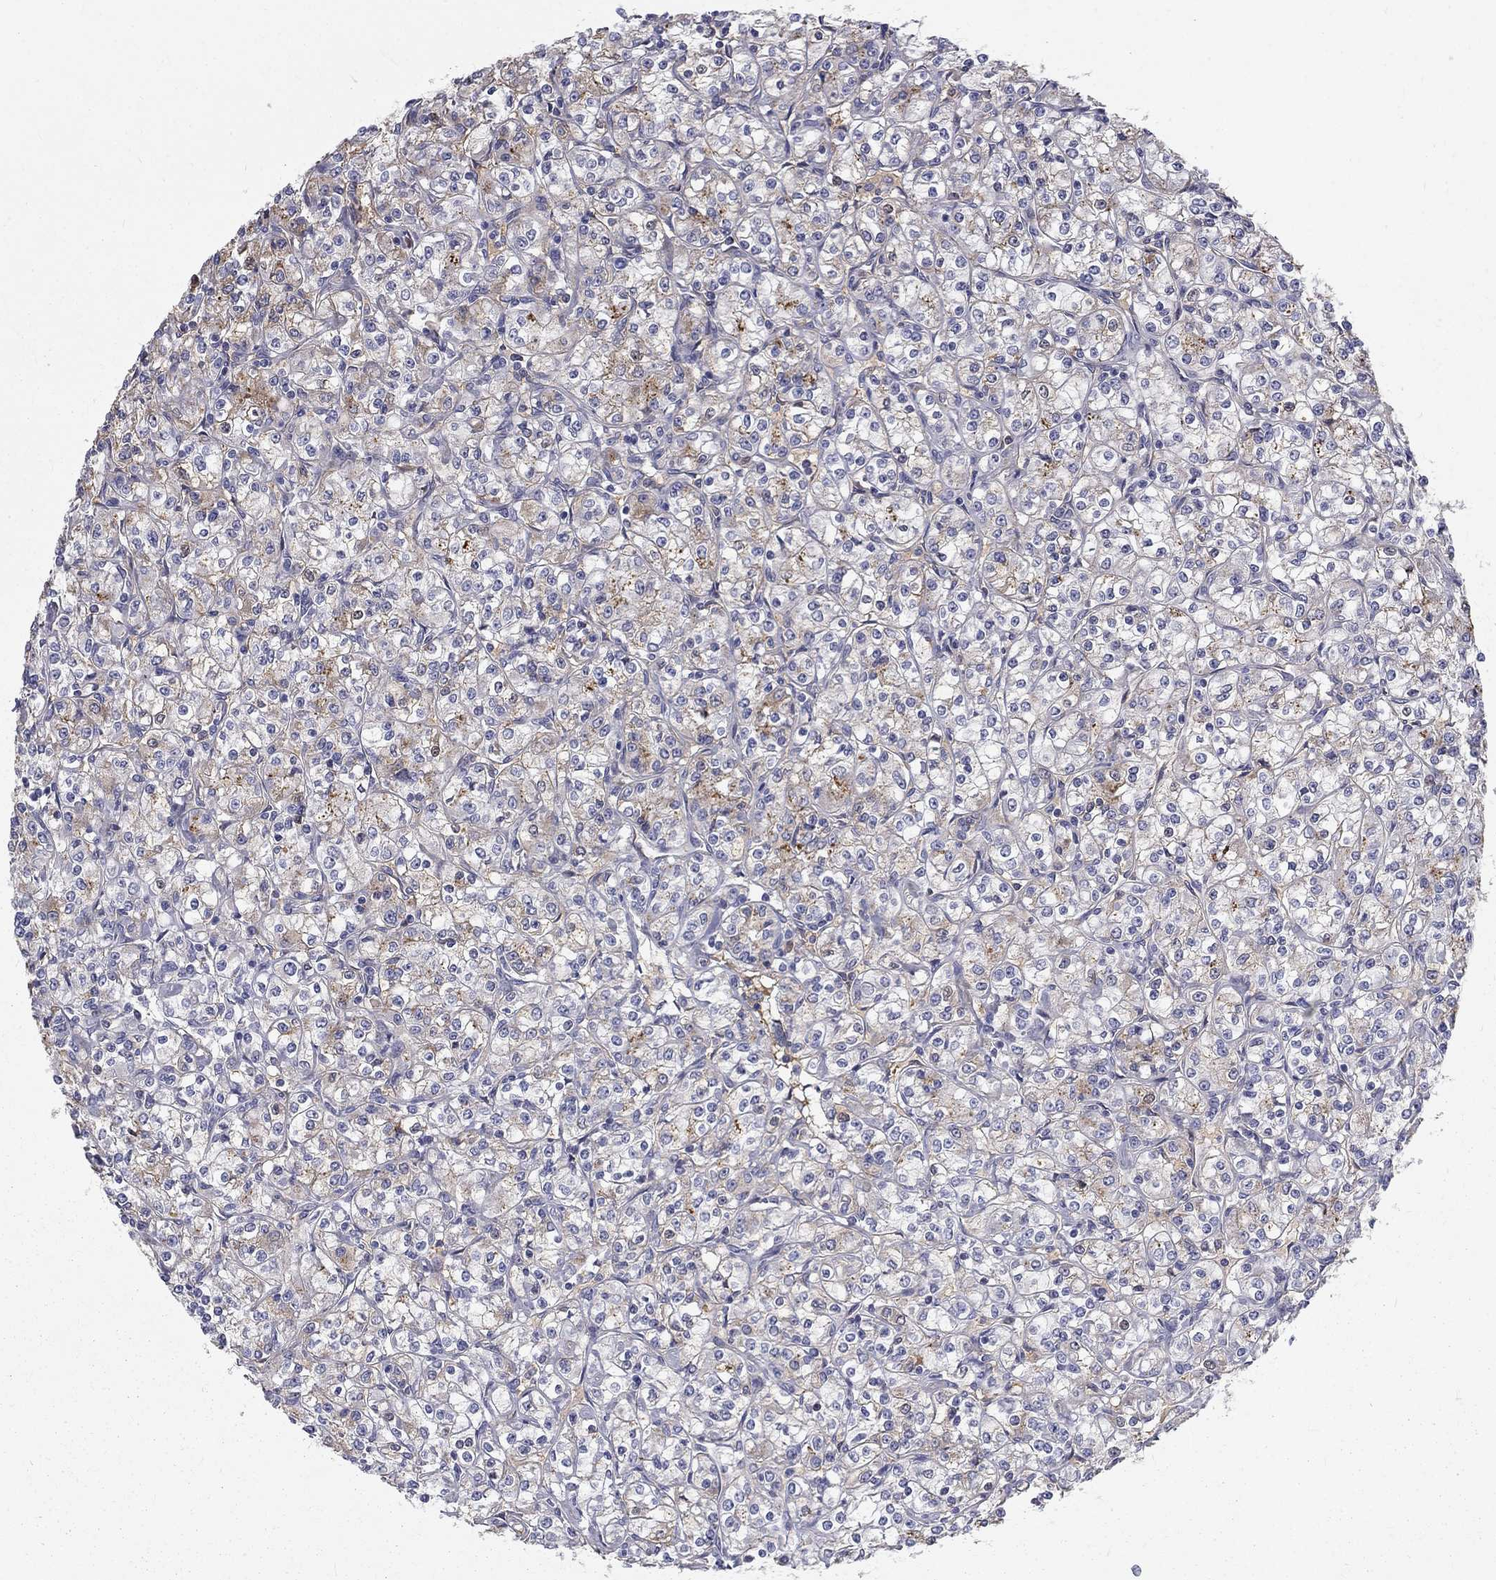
{"staining": {"intensity": "strong", "quantity": "<25%", "location": "cytoplasmic/membranous"}, "tissue": "renal cancer", "cell_type": "Tumor cells", "image_type": "cancer", "snomed": [{"axis": "morphology", "description": "Adenocarcinoma, NOS"}, {"axis": "topography", "description": "Kidney"}], "caption": "A brown stain highlights strong cytoplasmic/membranous expression of a protein in human adenocarcinoma (renal) tumor cells. (Stains: DAB in brown, nuclei in blue, Microscopy: brightfield microscopy at high magnification).", "gene": "EPDR1", "patient": {"sex": "male", "age": 77}}